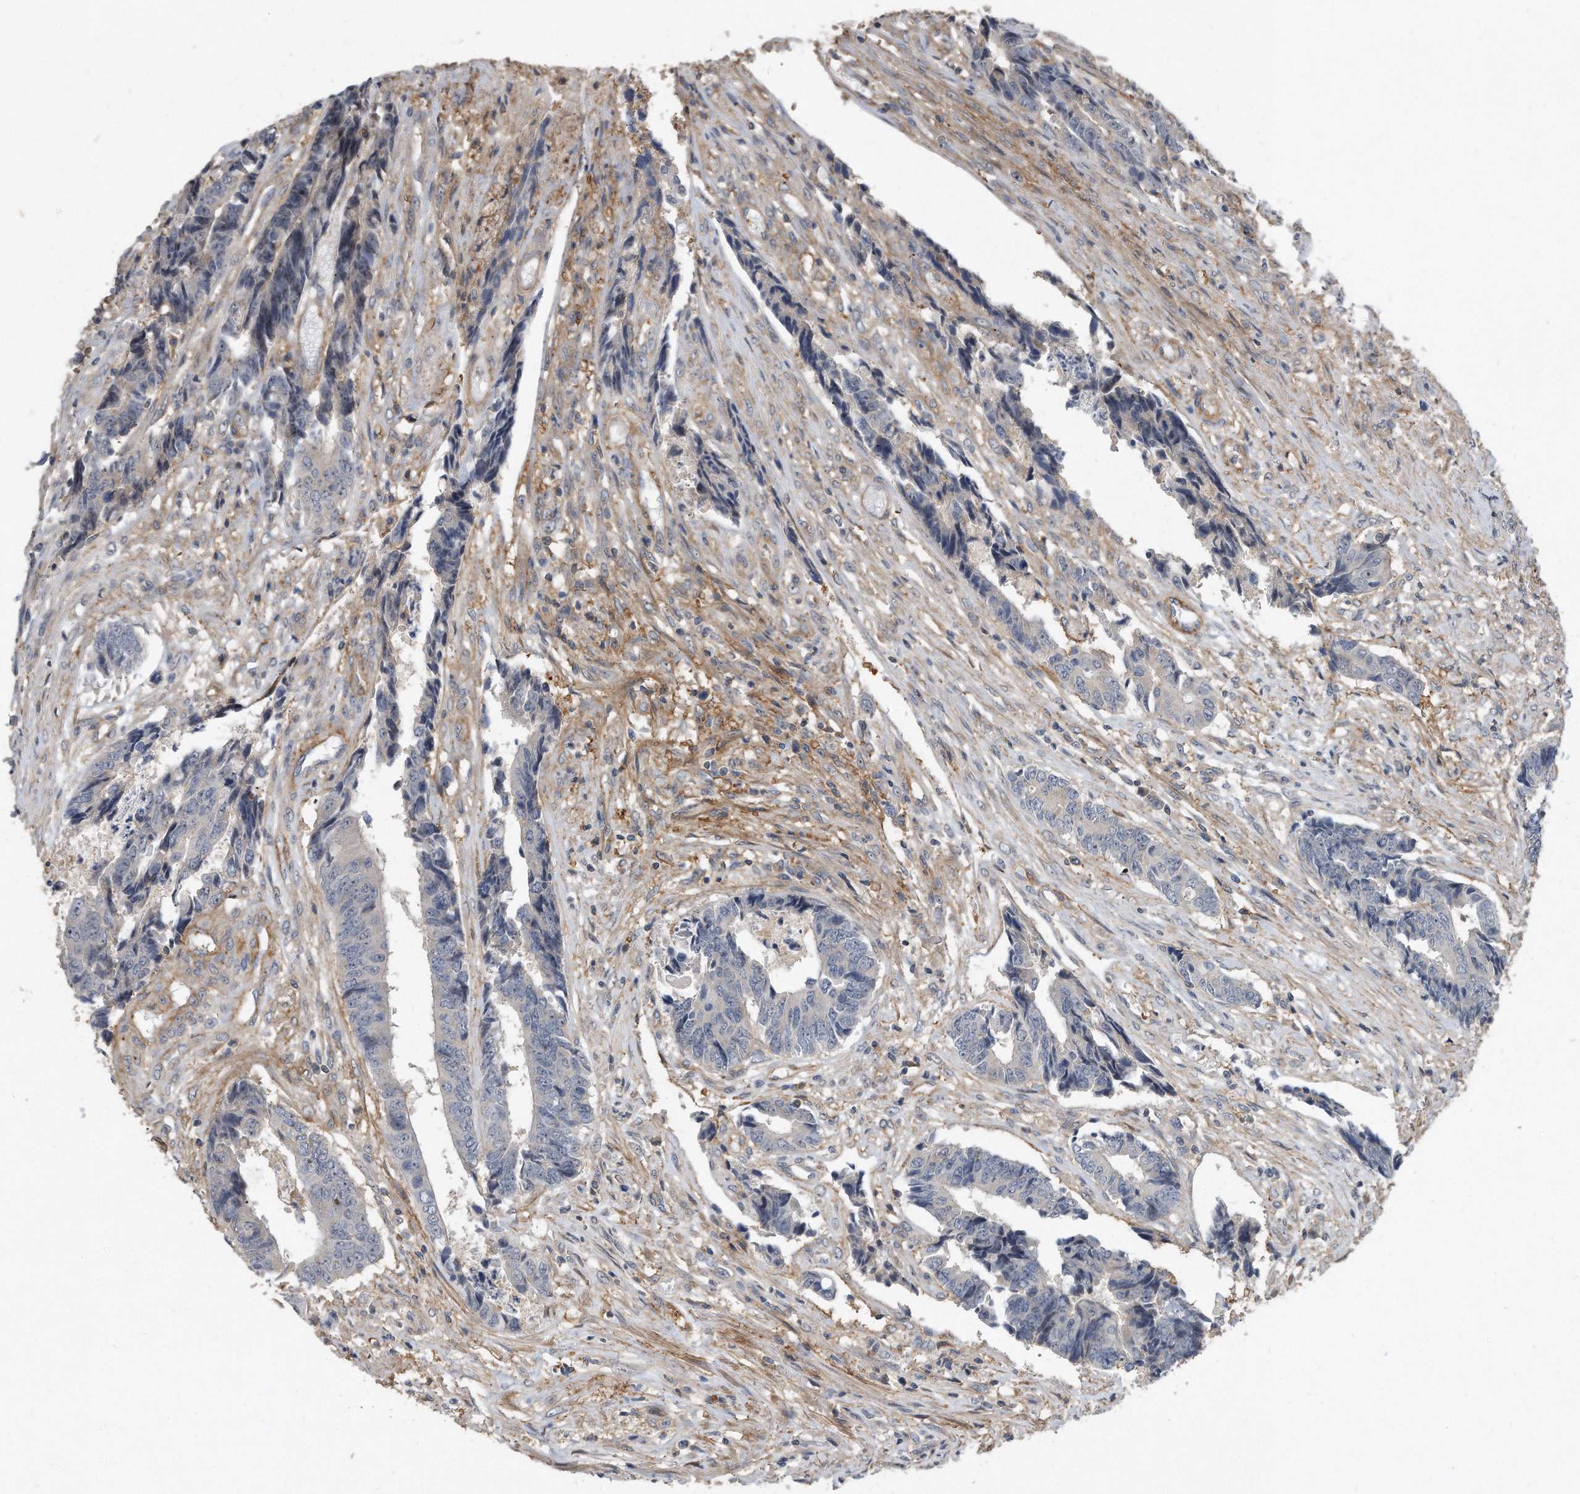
{"staining": {"intensity": "negative", "quantity": "none", "location": "none"}, "tissue": "colorectal cancer", "cell_type": "Tumor cells", "image_type": "cancer", "snomed": [{"axis": "morphology", "description": "Adenocarcinoma, NOS"}, {"axis": "topography", "description": "Rectum"}], "caption": "Human colorectal cancer stained for a protein using immunohistochemistry (IHC) demonstrates no positivity in tumor cells.", "gene": "PGBD2", "patient": {"sex": "male", "age": 84}}